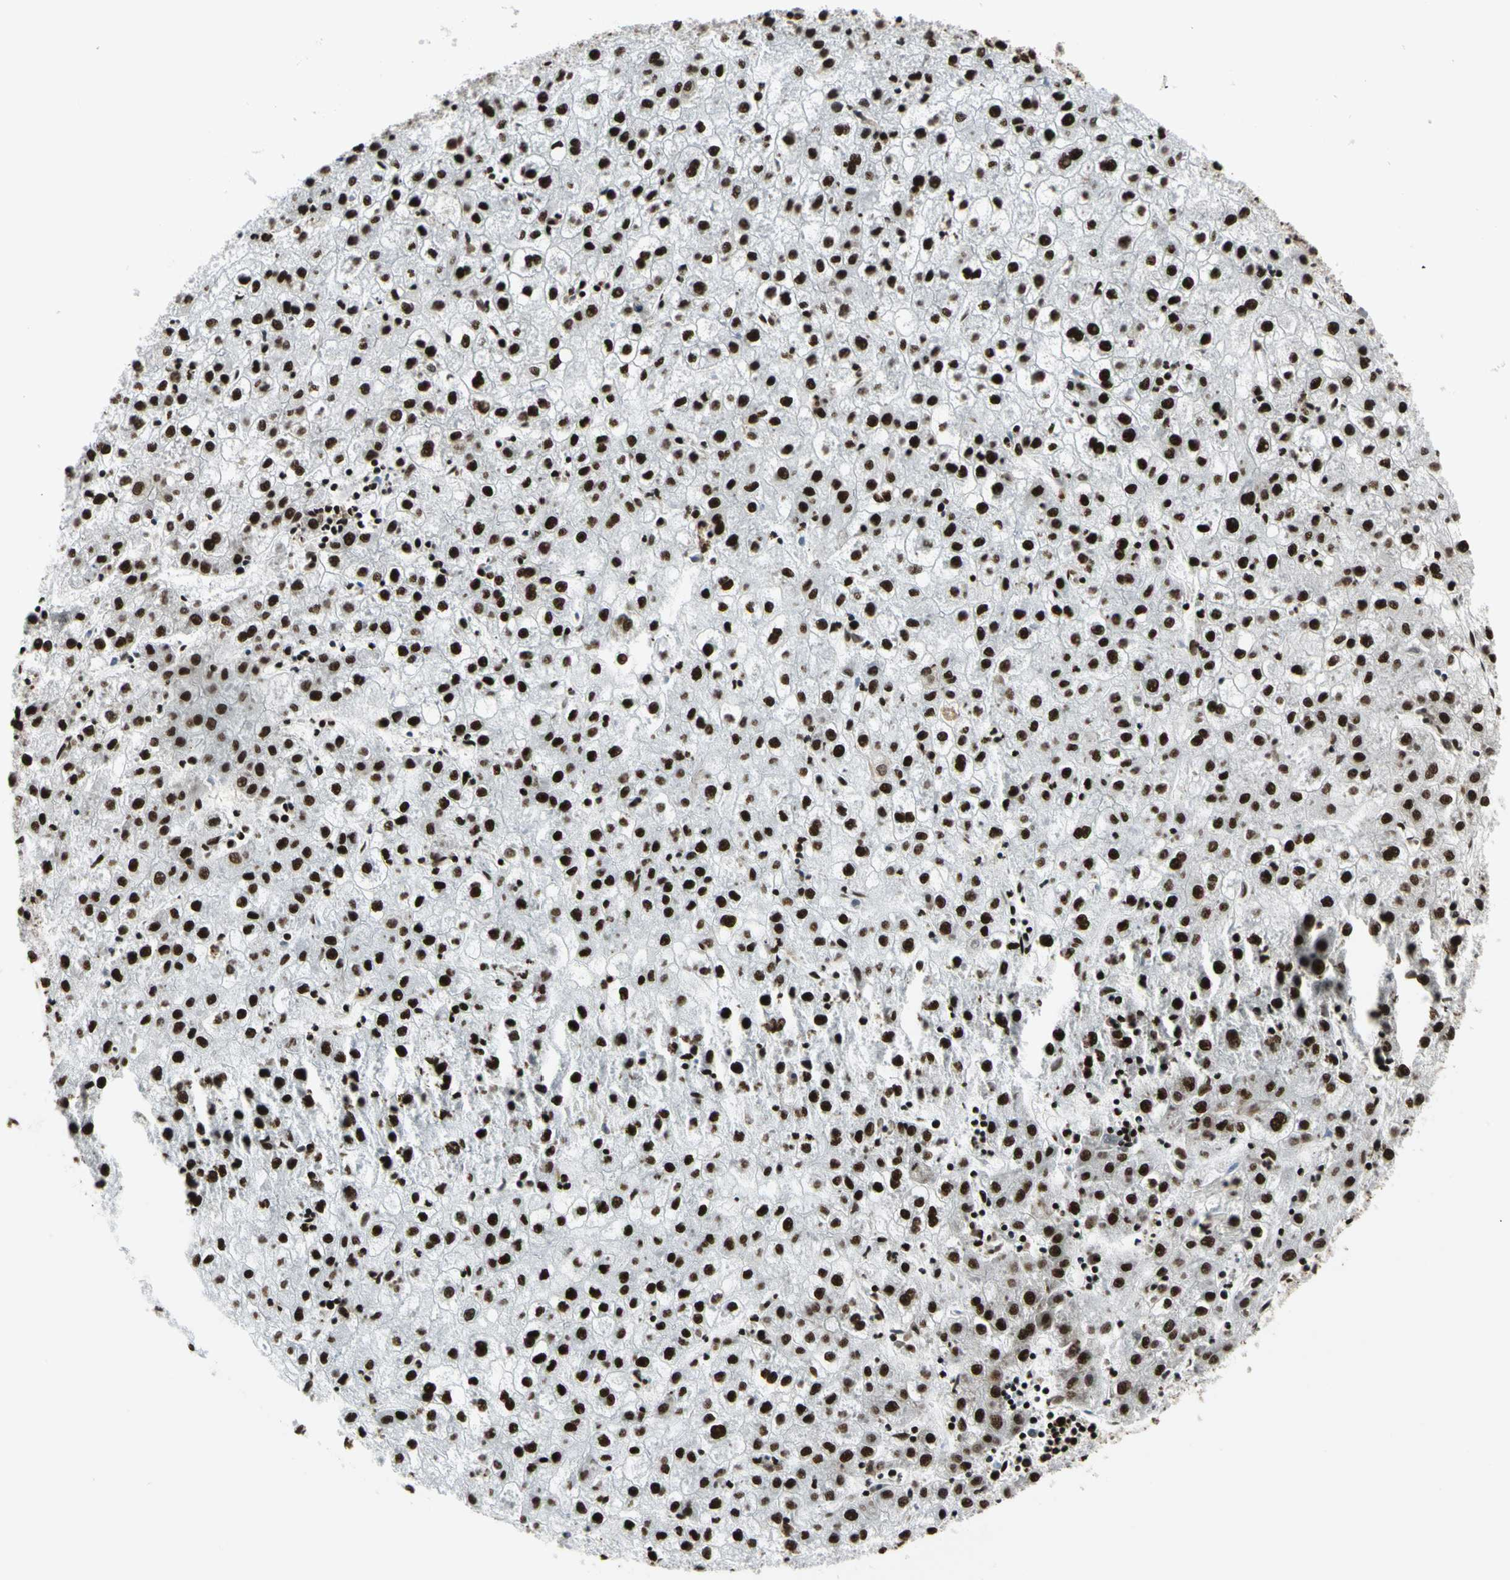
{"staining": {"intensity": "strong", "quantity": ">75%", "location": "nuclear"}, "tissue": "liver cancer", "cell_type": "Tumor cells", "image_type": "cancer", "snomed": [{"axis": "morphology", "description": "Carcinoma, Hepatocellular, NOS"}, {"axis": "topography", "description": "Liver"}], "caption": "A brown stain highlights strong nuclear expression of a protein in human liver cancer tumor cells.", "gene": "CCAR1", "patient": {"sex": "male", "age": 72}}